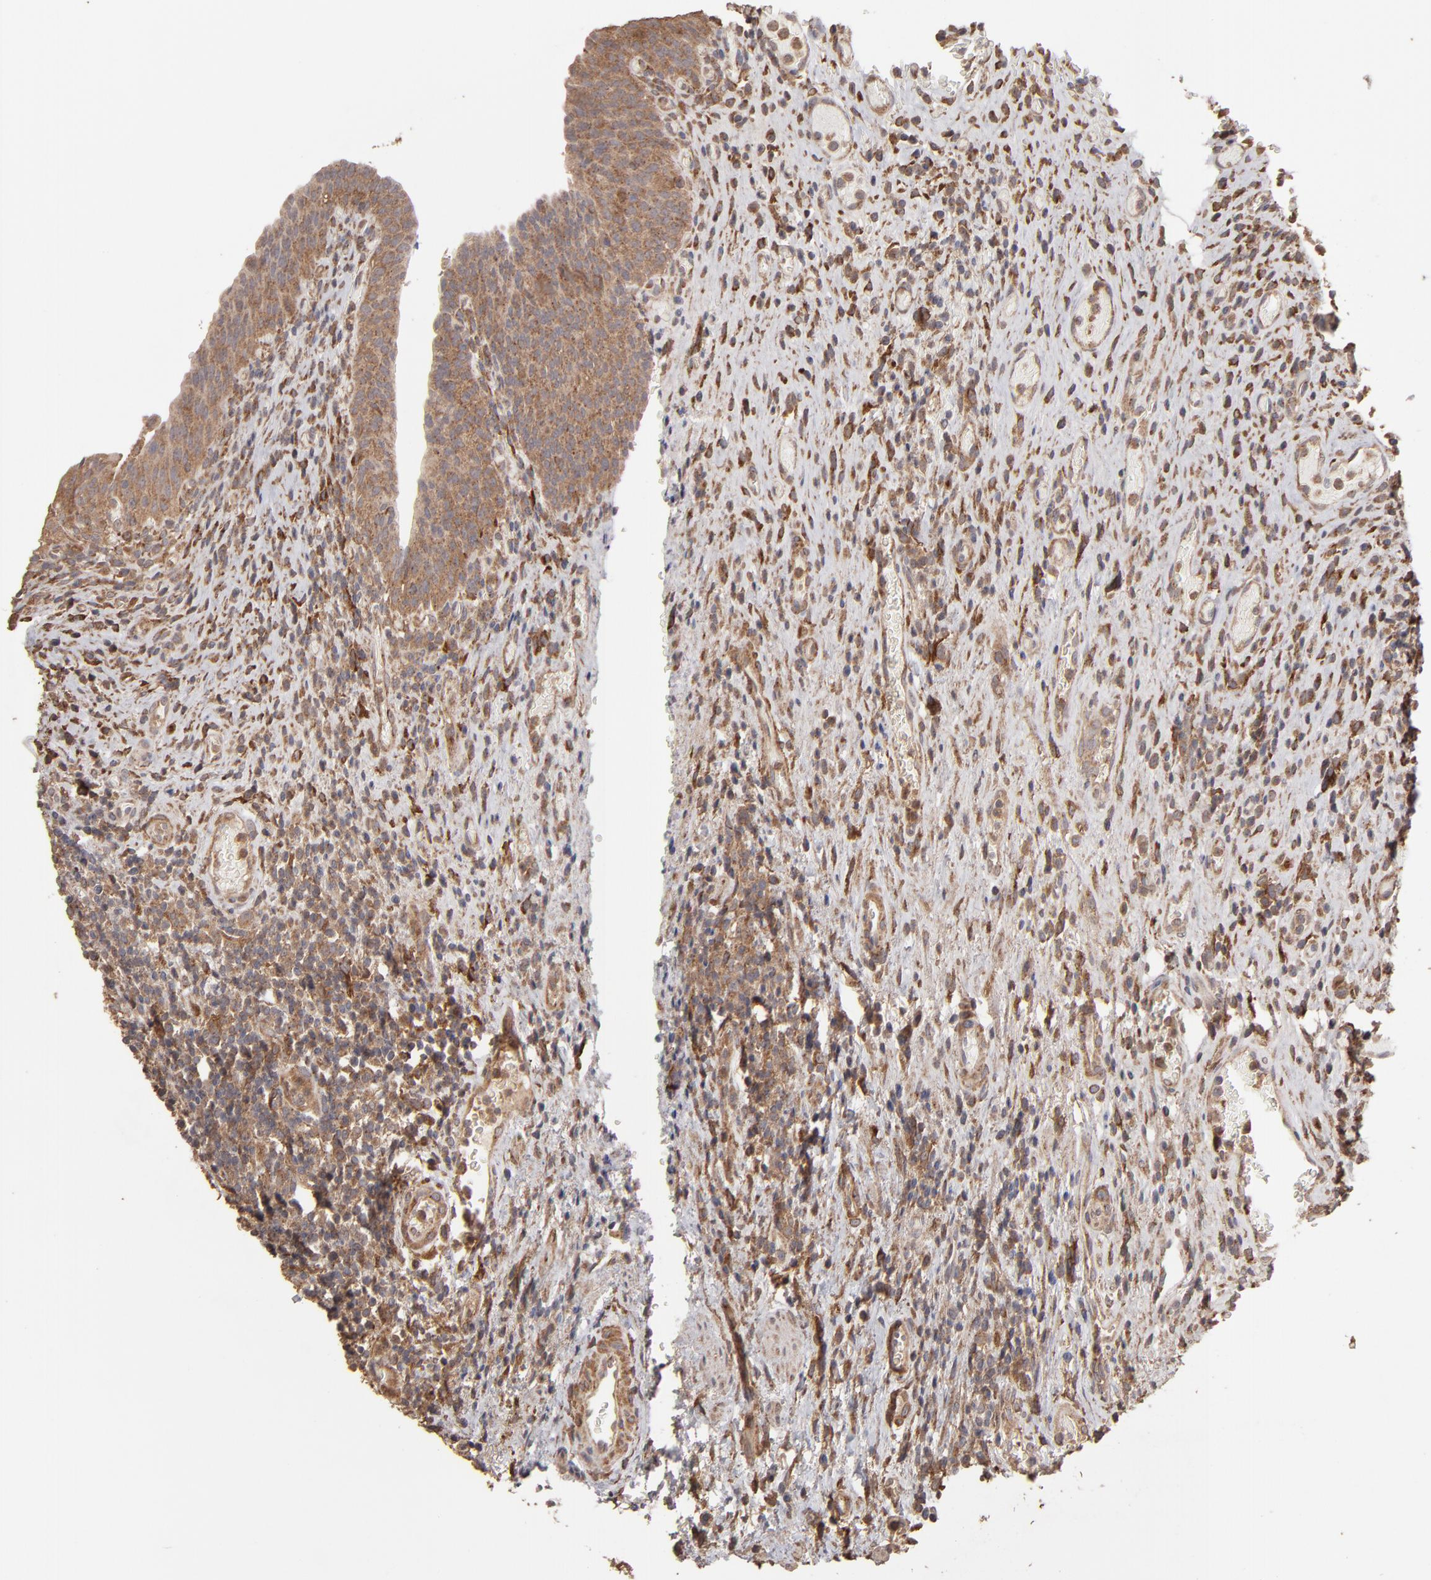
{"staining": {"intensity": "weak", "quantity": ">75%", "location": "cytoplasmic/membranous"}, "tissue": "urinary bladder", "cell_type": "Urothelial cells", "image_type": "normal", "snomed": [{"axis": "morphology", "description": "Normal tissue, NOS"}, {"axis": "morphology", "description": "Urothelial carcinoma, High grade"}, {"axis": "topography", "description": "Urinary bladder"}], "caption": "Approximately >75% of urothelial cells in unremarkable human urinary bladder exhibit weak cytoplasmic/membranous protein staining as visualized by brown immunohistochemical staining.", "gene": "MMP2", "patient": {"sex": "male", "age": 51}}